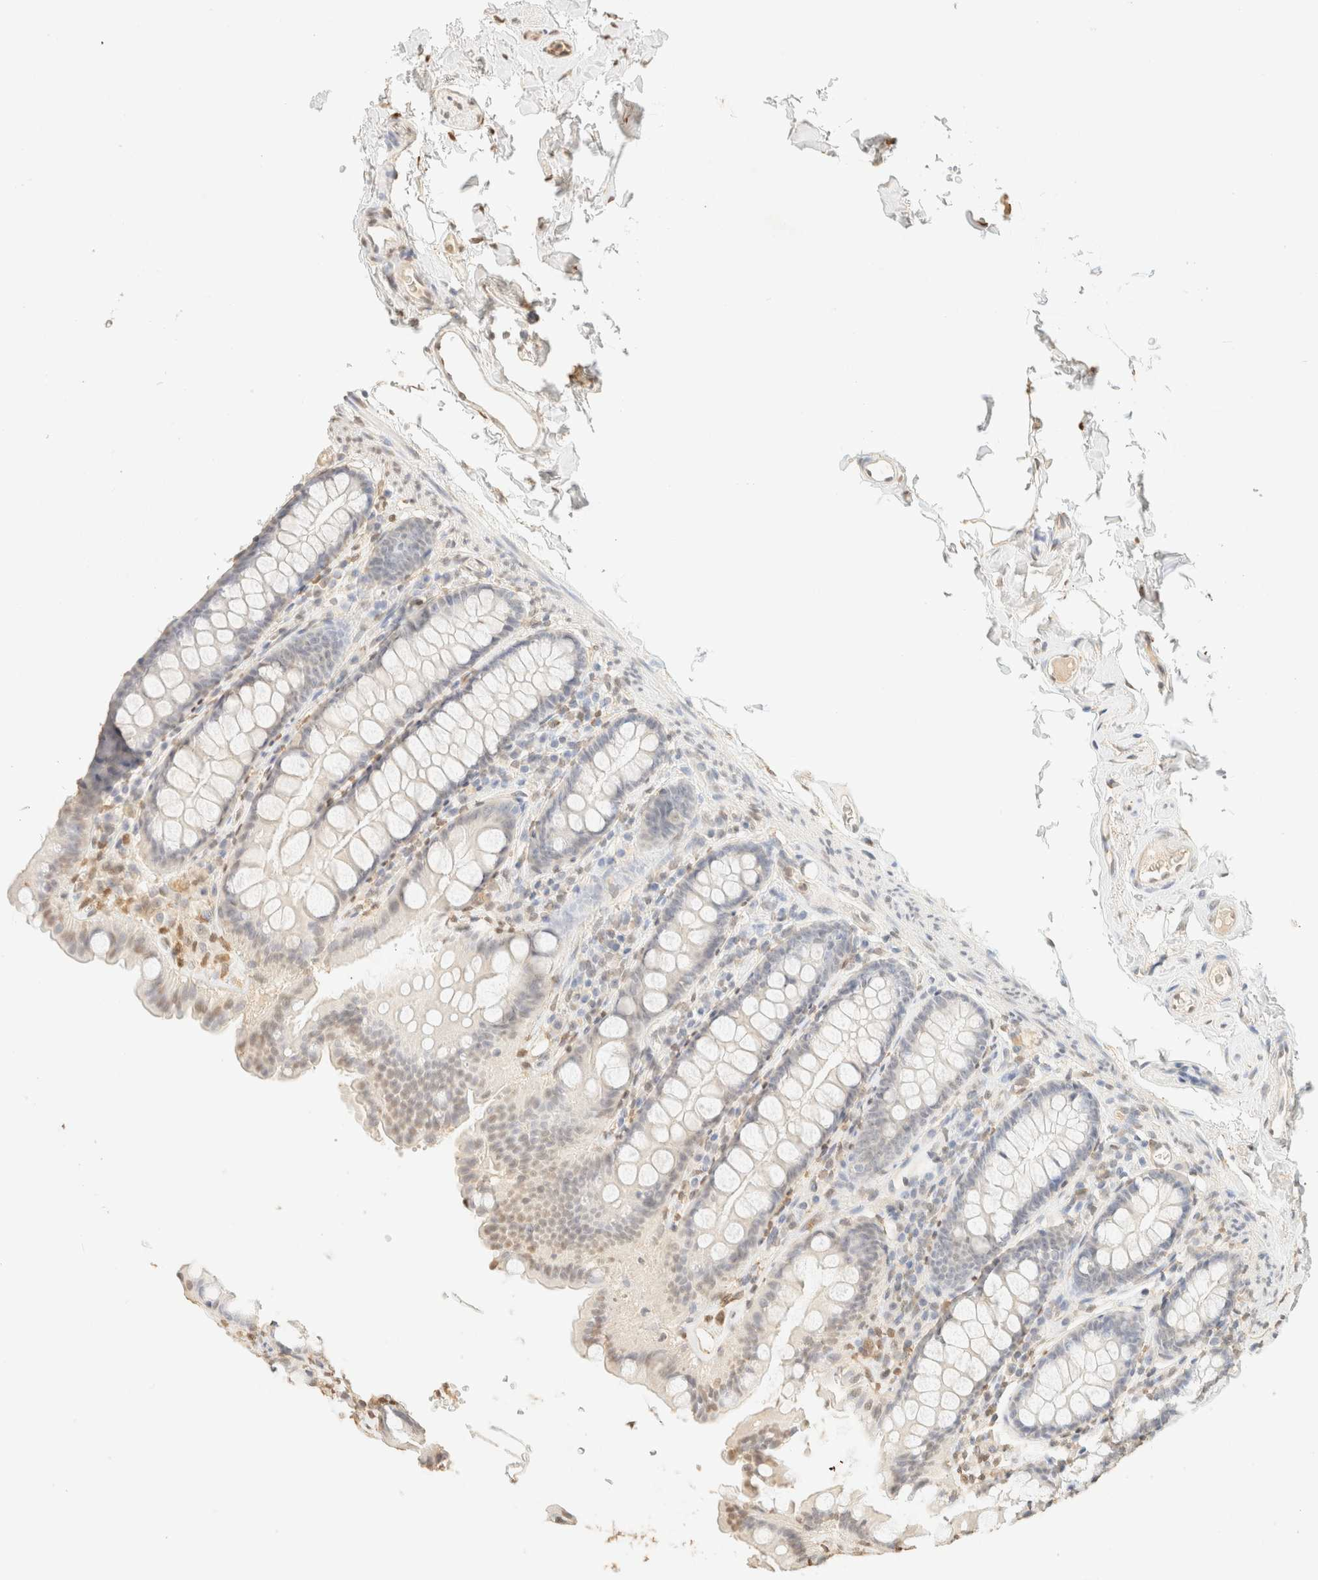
{"staining": {"intensity": "negative", "quantity": "none", "location": "none"}, "tissue": "colon", "cell_type": "Endothelial cells", "image_type": "normal", "snomed": [{"axis": "morphology", "description": "Normal tissue, NOS"}, {"axis": "topography", "description": "Colon"}, {"axis": "topography", "description": "Peripheral nerve tissue"}], "caption": "Colon stained for a protein using immunohistochemistry (IHC) demonstrates no positivity endothelial cells.", "gene": "S100A13", "patient": {"sex": "female", "age": 61}}